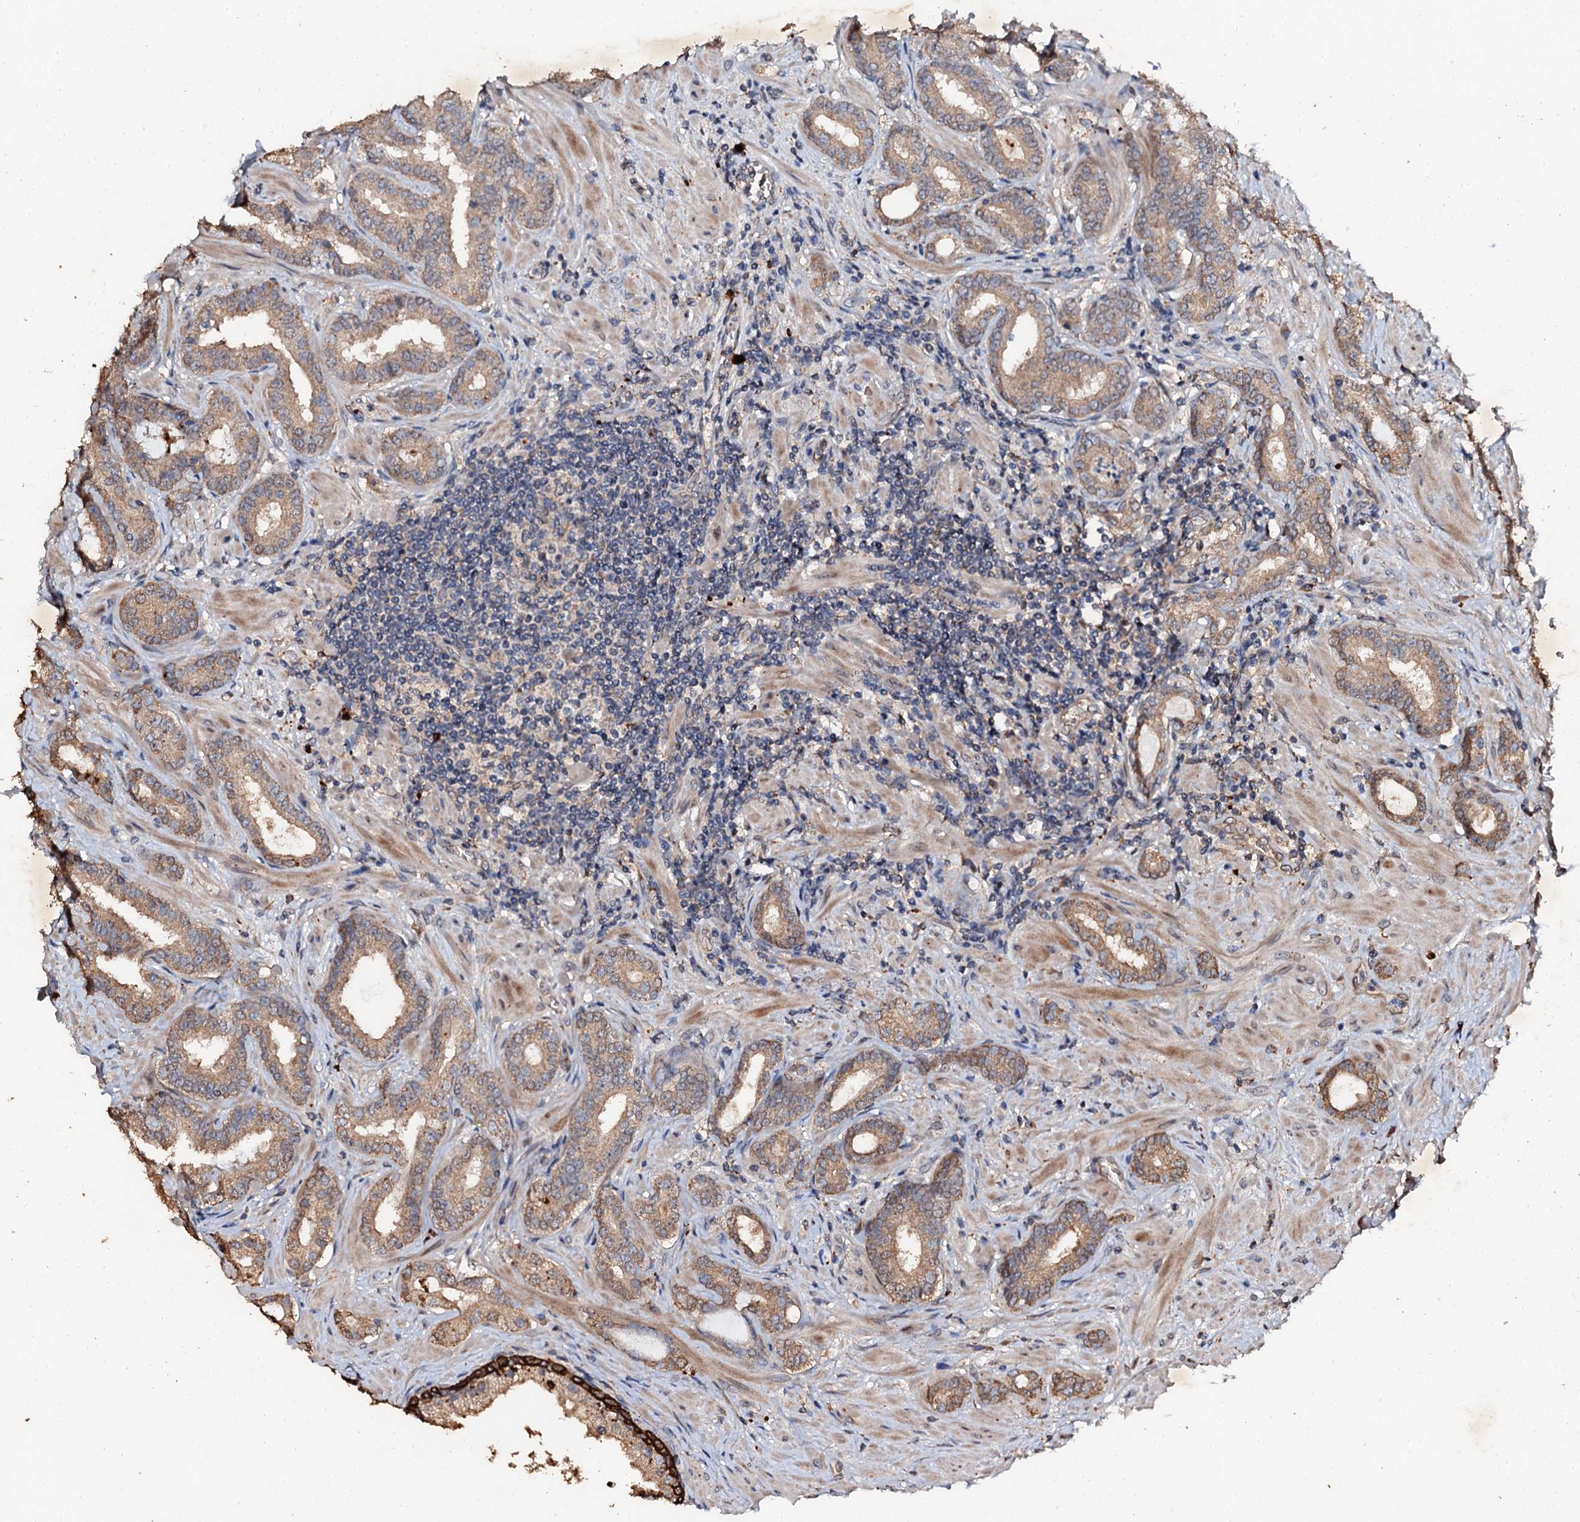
{"staining": {"intensity": "moderate", "quantity": ">75%", "location": "cytoplasmic/membranous"}, "tissue": "prostate cancer", "cell_type": "Tumor cells", "image_type": "cancer", "snomed": [{"axis": "morphology", "description": "Adenocarcinoma, High grade"}, {"axis": "topography", "description": "Prostate"}], "caption": "A micrograph of prostate cancer stained for a protein exhibits moderate cytoplasmic/membranous brown staining in tumor cells.", "gene": "ADAMTS10", "patient": {"sex": "male", "age": 64}}